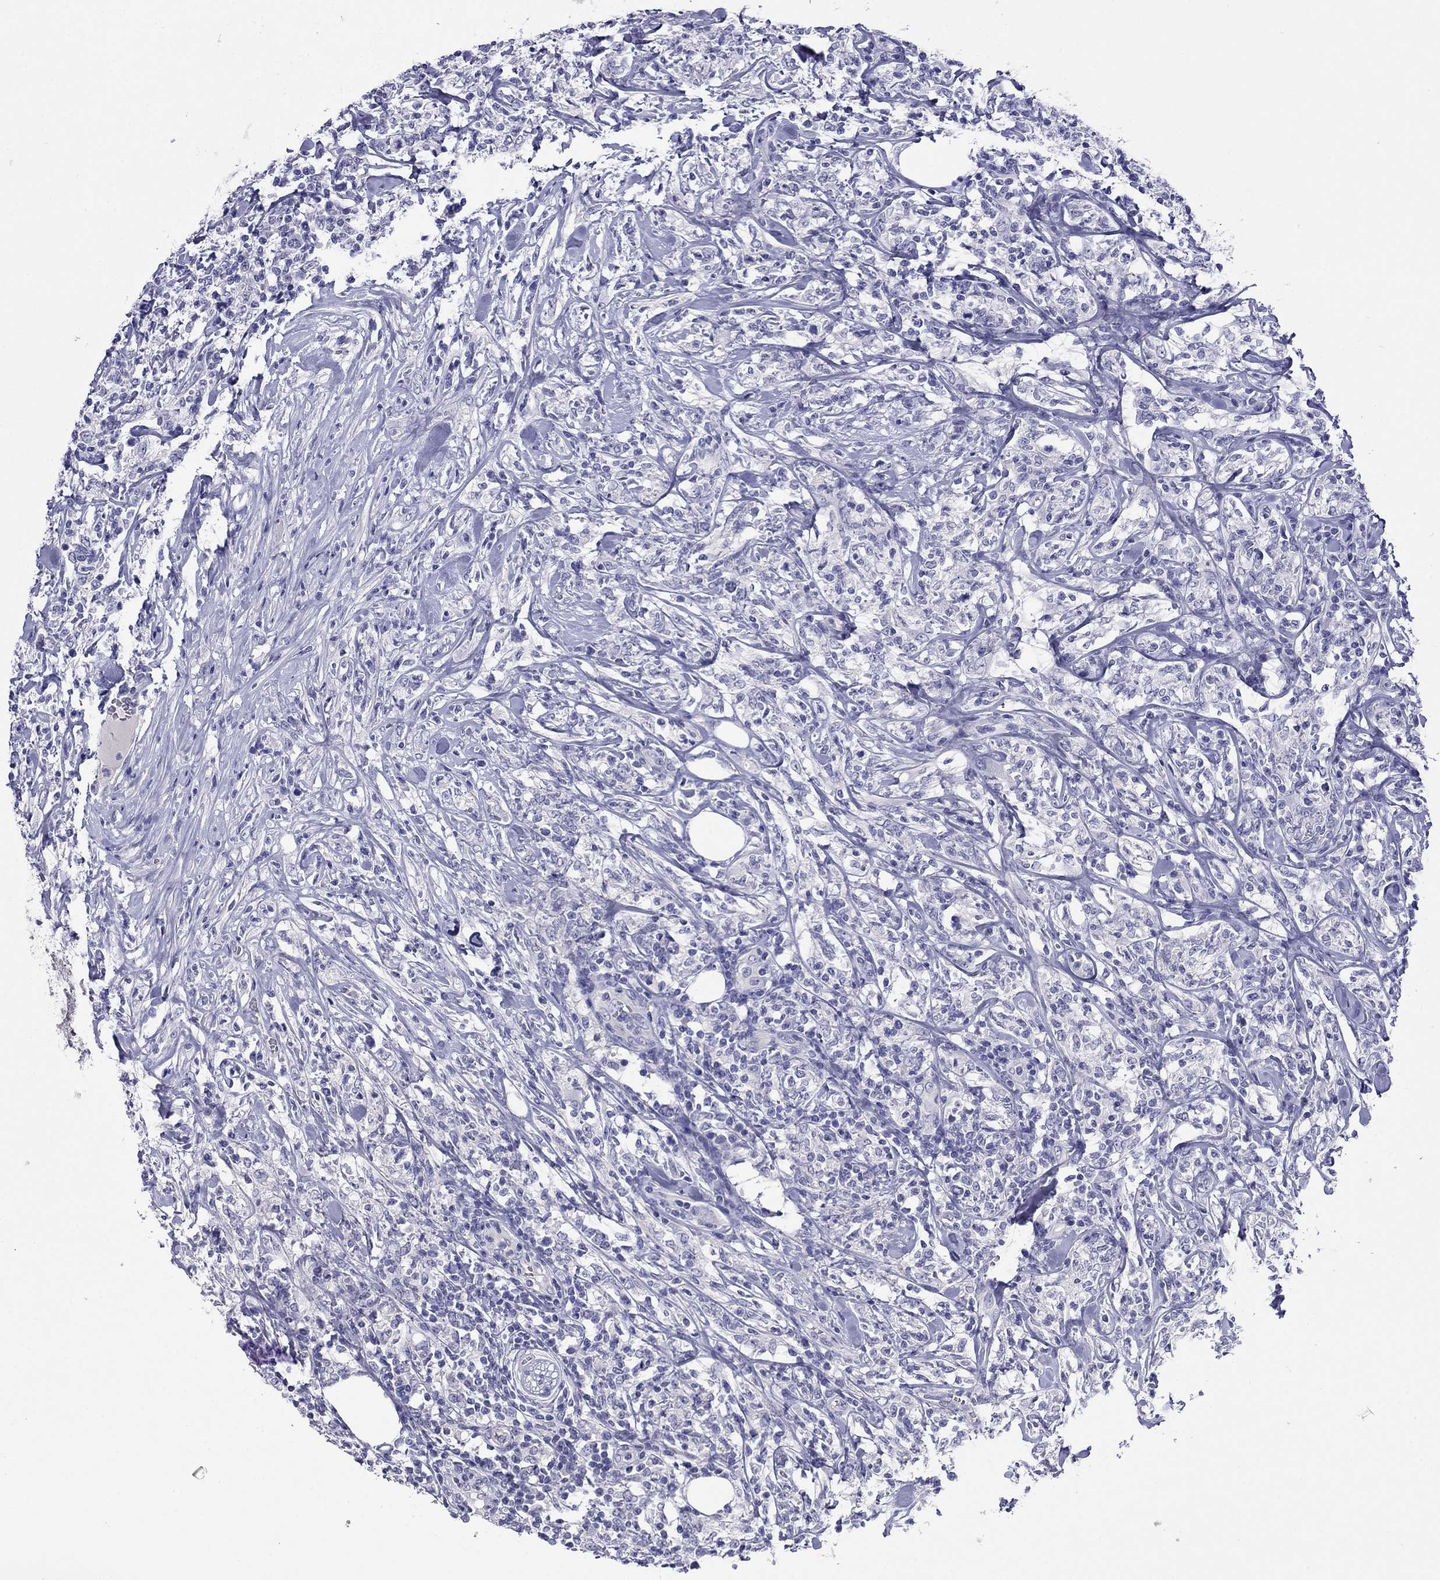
{"staining": {"intensity": "negative", "quantity": "none", "location": "none"}, "tissue": "lymphoma", "cell_type": "Tumor cells", "image_type": "cancer", "snomed": [{"axis": "morphology", "description": "Malignant lymphoma, non-Hodgkin's type, High grade"}, {"axis": "topography", "description": "Lymph node"}], "caption": "This is an IHC image of lymphoma. There is no positivity in tumor cells.", "gene": "MYO15A", "patient": {"sex": "female", "age": 84}}